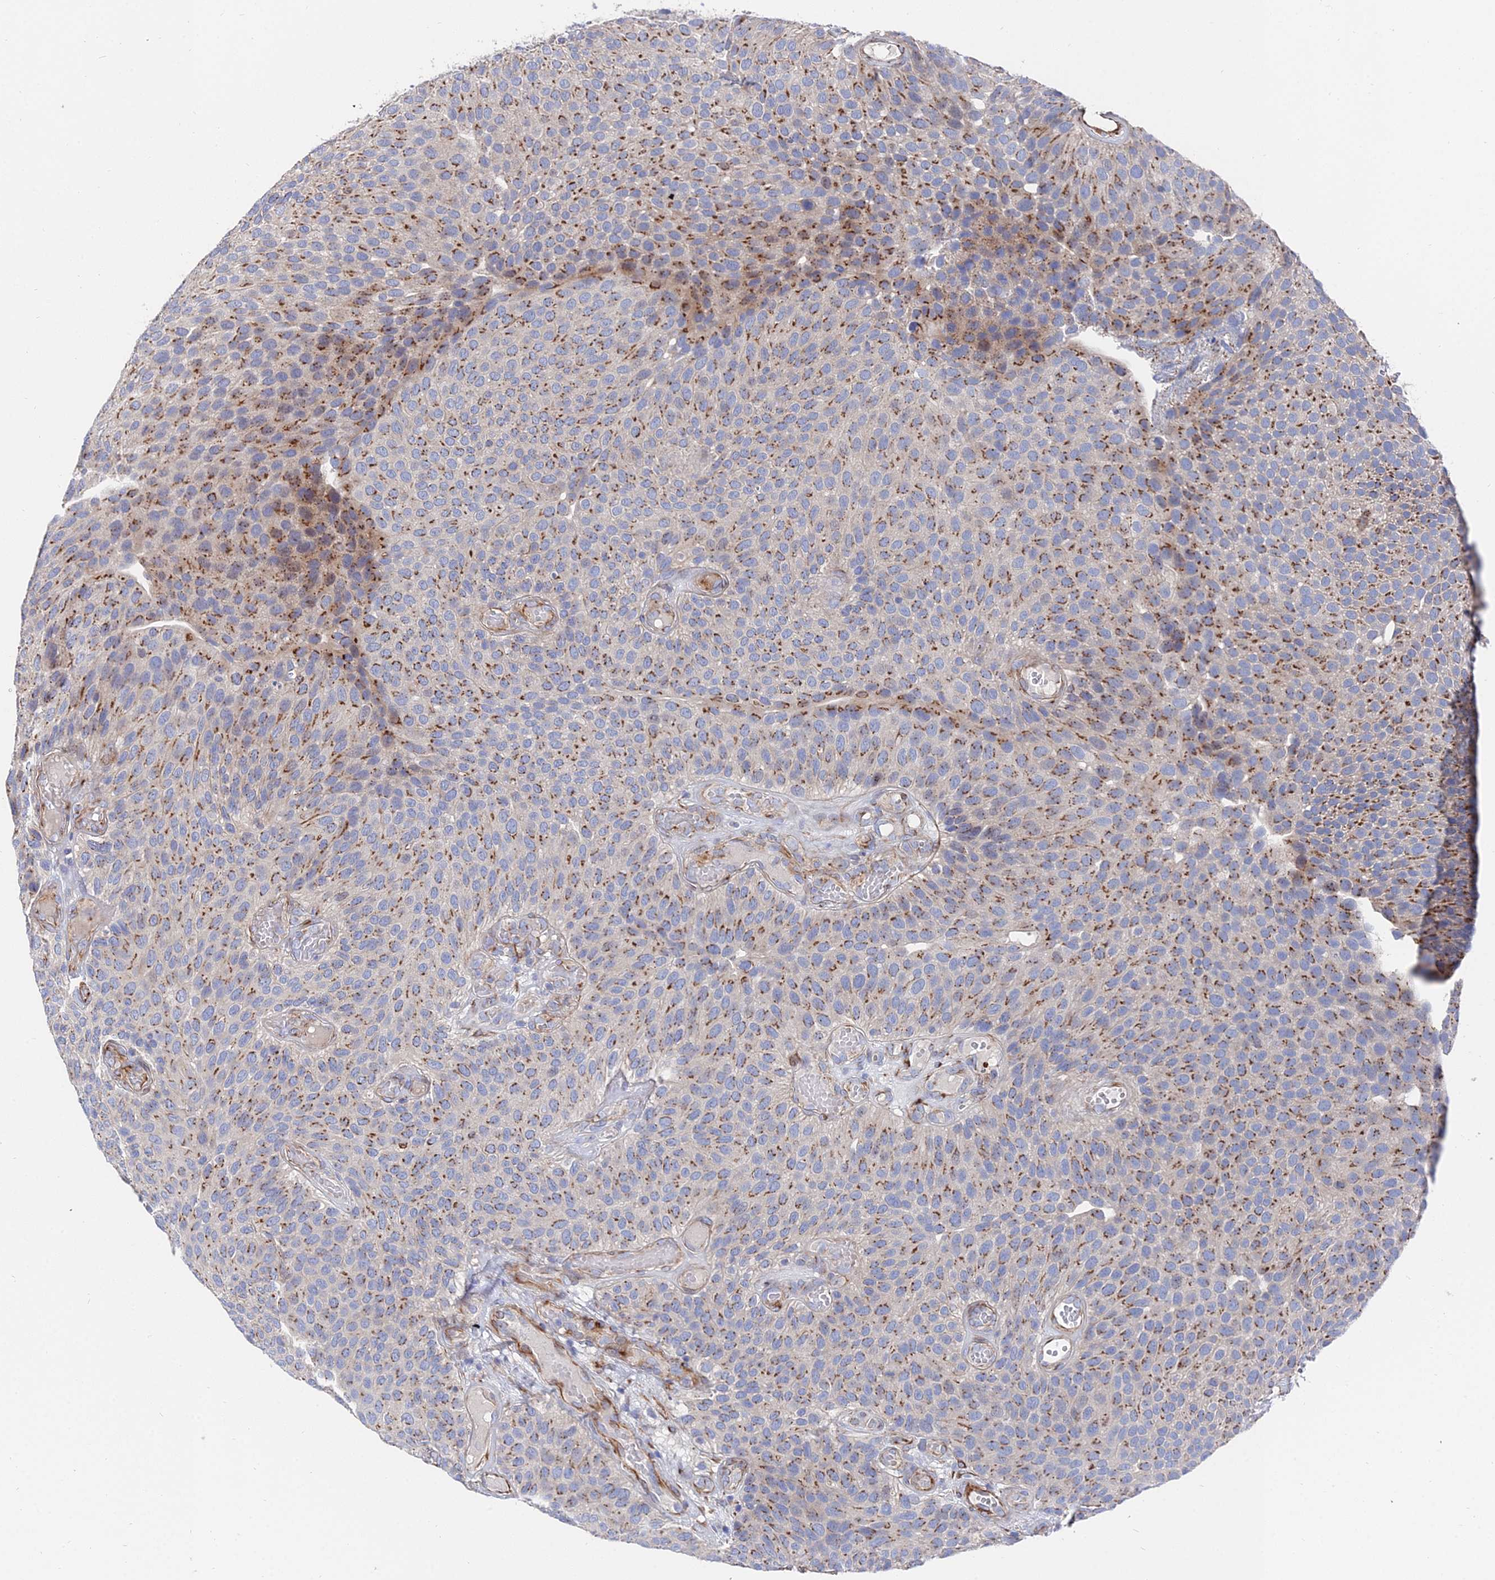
{"staining": {"intensity": "moderate", "quantity": ">75%", "location": "cytoplasmic/membranous"}, "tissue": "urothelial cancer", "cell_type": "Tumor cells", "image_type": "cancer", "snomed": [{"axis": "morphology", "description": "Urothelial carcinoma, Low grade"}, {"axis": "topography", "description": "Urinary bladder"}], "caption": "Low-grade urothelial carcinoma stained with a brown dye demonstrates moderate cytoplasmic/membranous positive expression in about >75% of tumor cells.", "gene": "BORCS8", "patient": {"sex": "male", "age": 89}}